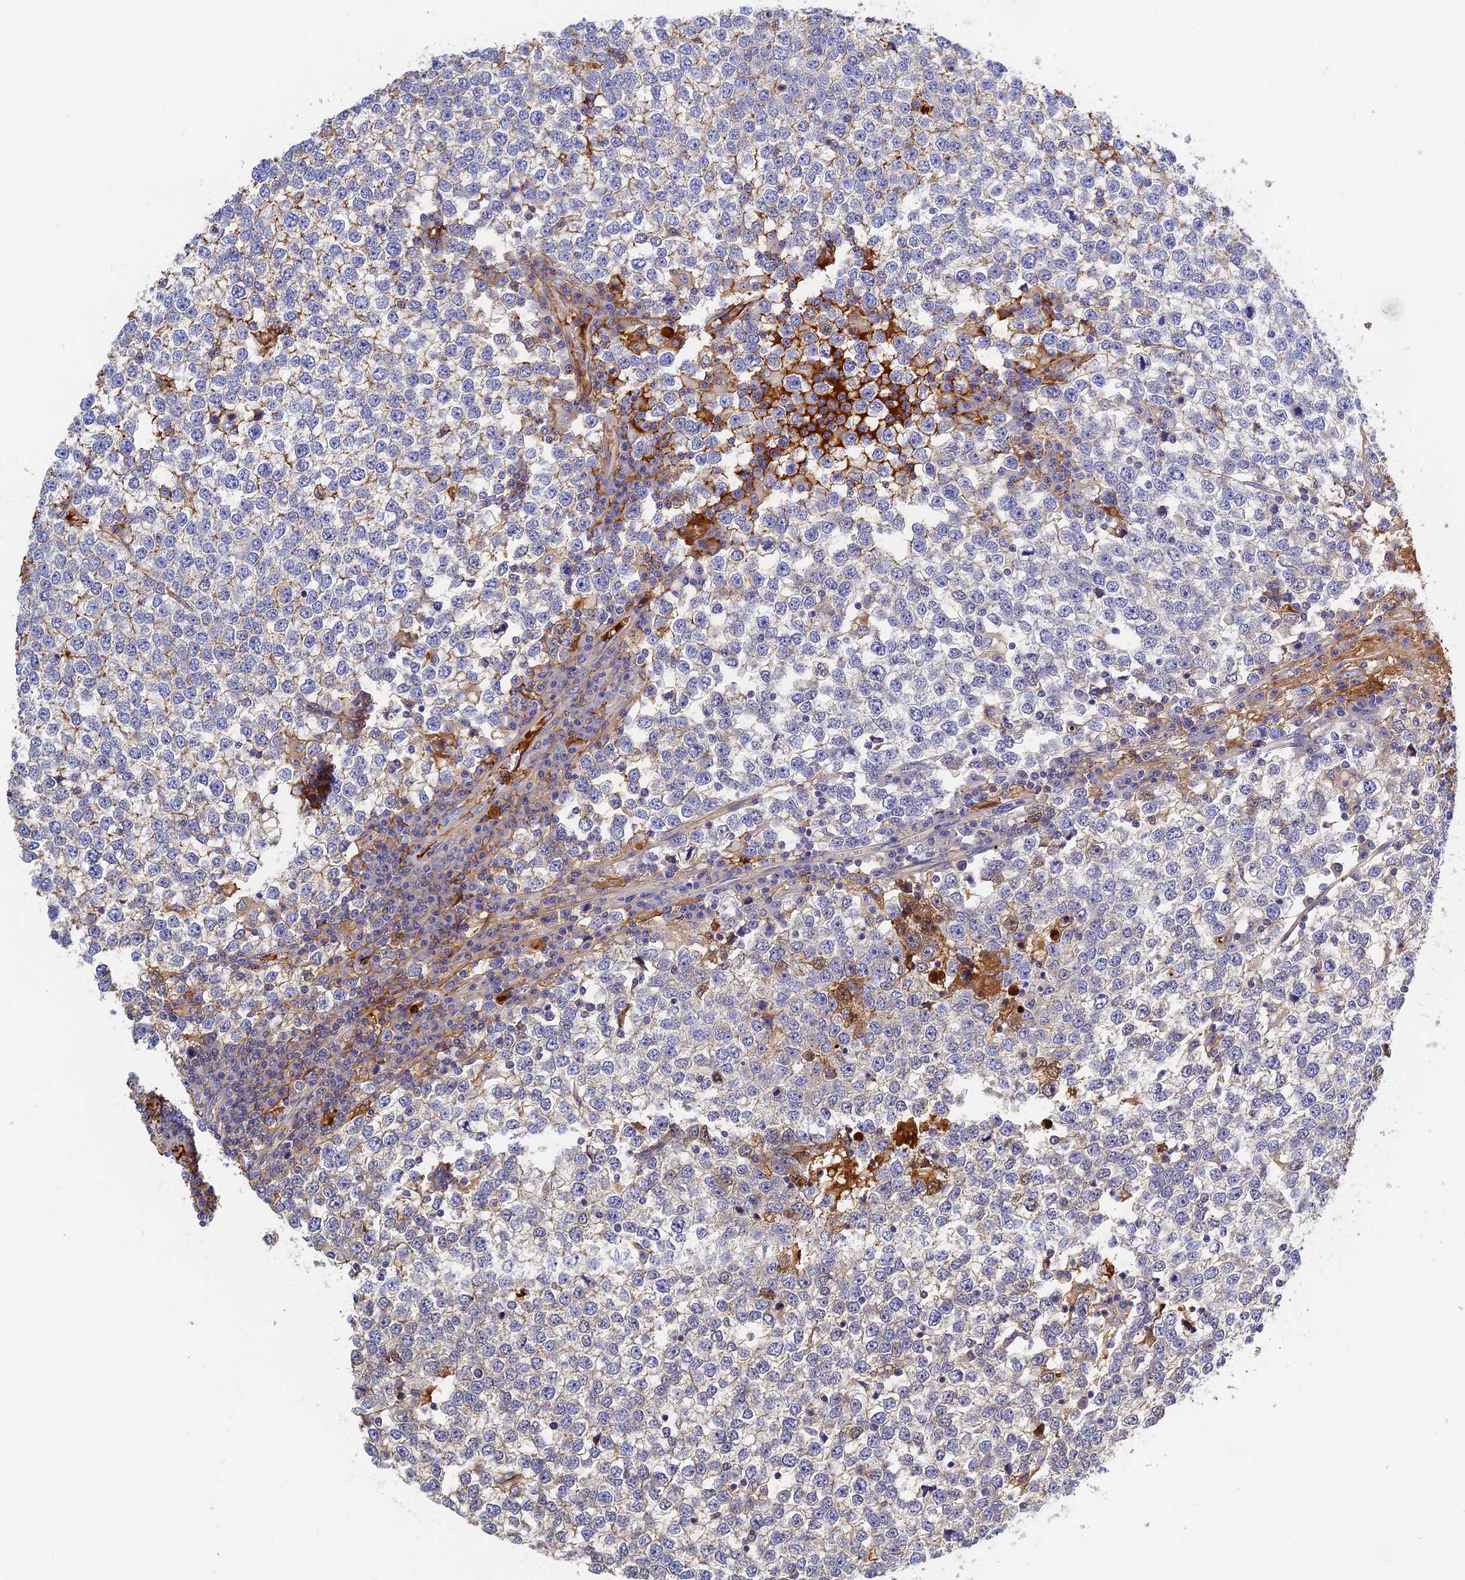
{"staining": {"intensity": "moderate", "quantity": "<25%", "location": "cytoplasmic/membranous"}, "tissue": "testis cancer", "cell_type": "Tumor cells", "image_type": "cancer", "snomed": [{"axis": "morphology", "description": "Seminoma, NOS"}, {"axis": "topography", "description": "Testis"}], "caption": "Immunohistochemistry (DAB) staining of seminoma (testis) demonstrates moderate cytoplasmic/membranous protein expression in approximately <25% of tumor cells.", "gene": "ITIH1", "patient": {"sex": "male", "age": 65}}